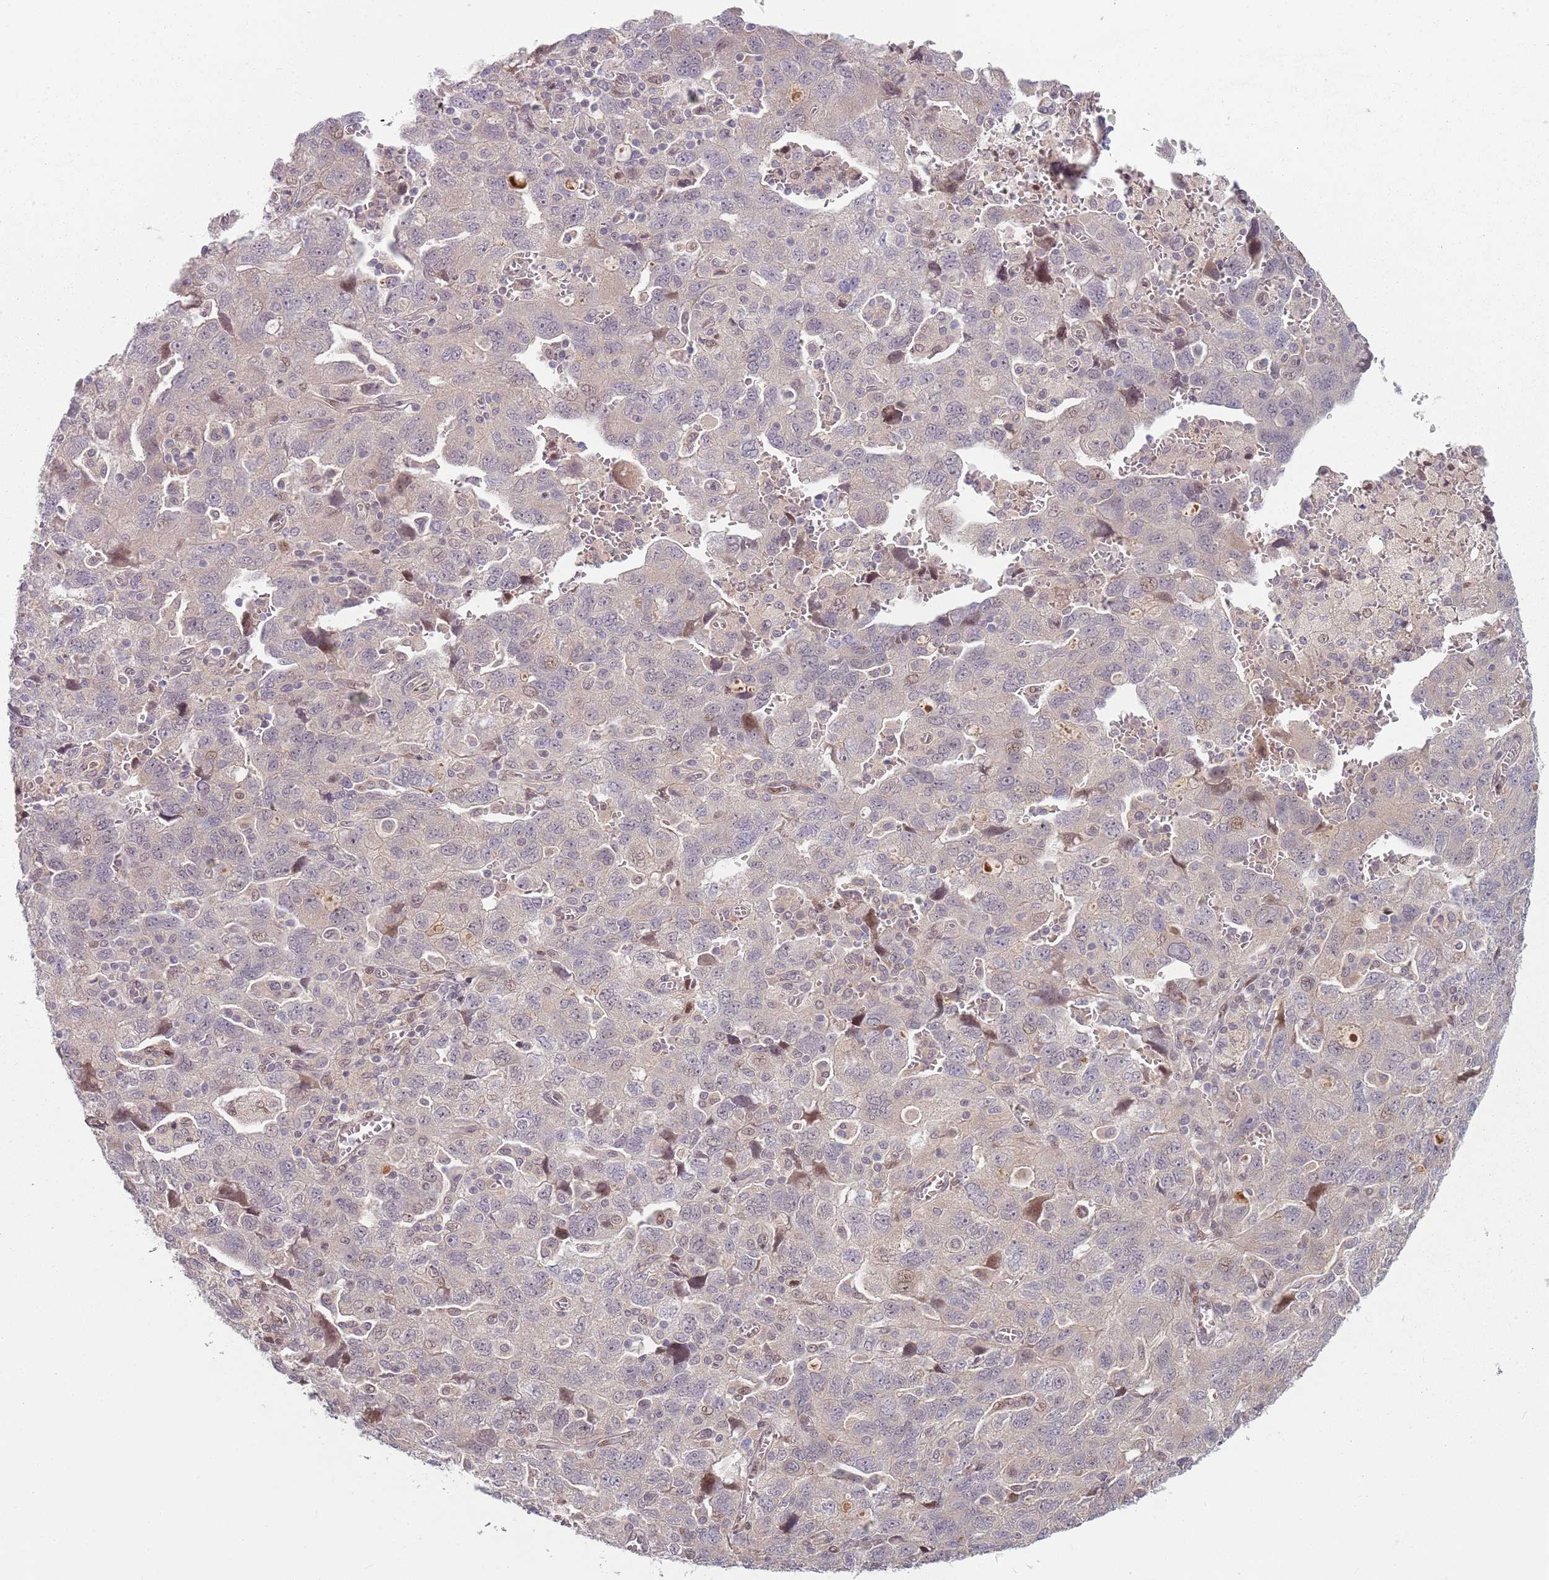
{"staining": {"intensity": "weak", "quantity": "<25%", "location": "nuclear"}, "tissue": "ovarian cancer", "cell_type": "Tumor cells", "image_type": "cancer", "snomed": [{"axis": "morphology", "description": "Carcinoma, NOS"}, {"axis": "morphology", "description": "Cystadenocarcinoma, serous, NOS"}, {"axis": "topography", "description": "Ovary"}], "caption": "There is no significant positivity in tumor cells of ovarian cancer.", "gene": "ADGRG1", "patient": {"sex": "female", "age": 69}}